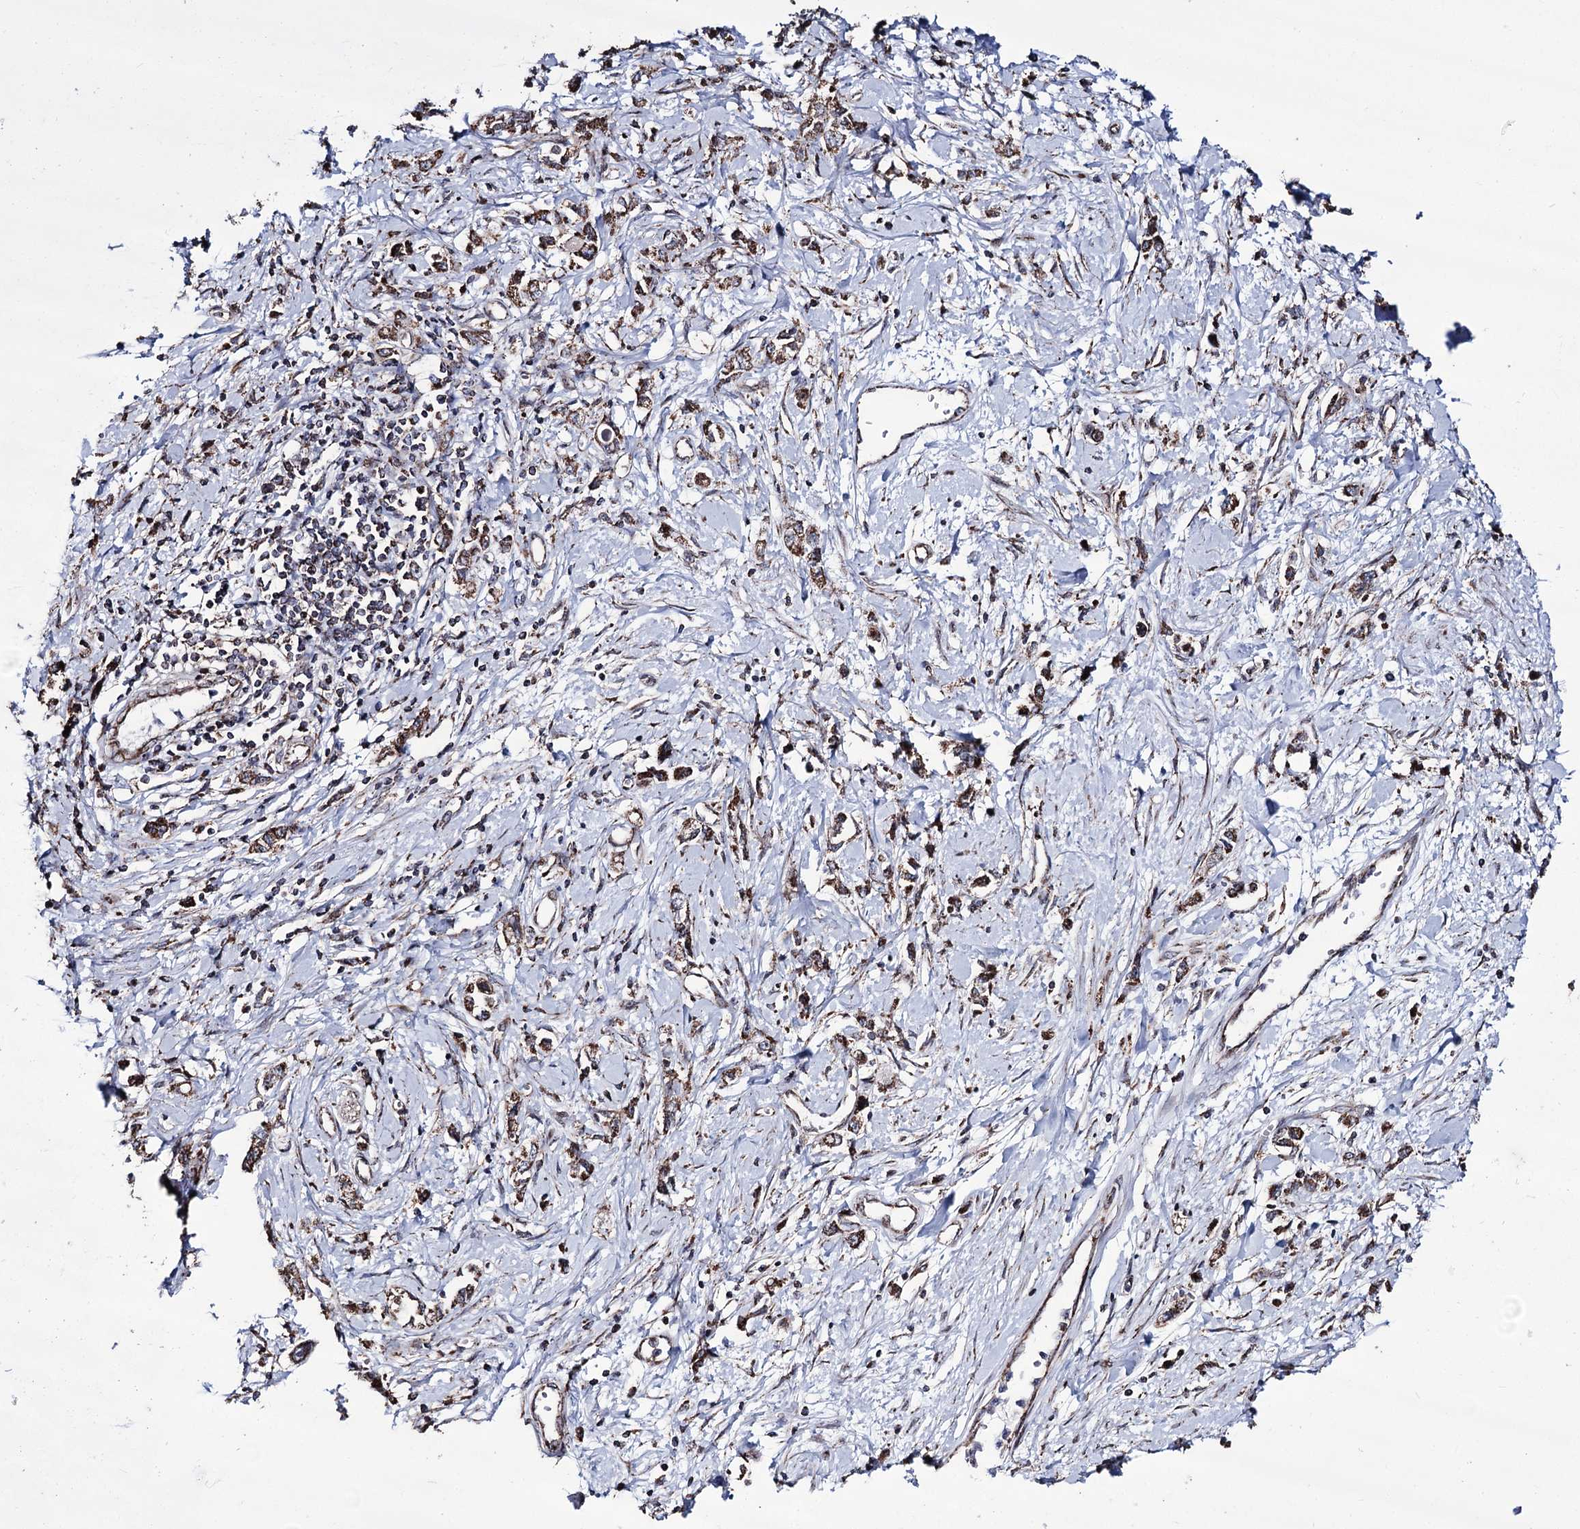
{"staining": {"intensity": "strong", "quantity": ">75%", "location": "cytoplasmic/membranous"}, "tissue": "stomach cancer", "cell_type": "Tumor cells", "image_type": "cancer", "snomed": [{"axis": "morphology", "description": "Adenocarcinoma, NOS"}, {"axis": "topography", "description": "Stomach"}], "caption": "Human stomach cancer stained with a brown dye reveals strong cytoplasmic/membranous positive positivity in approximately >75% of tumor cells.", "gene": "CREB3L4", "patient": {"sex": "female", "age": 76}}